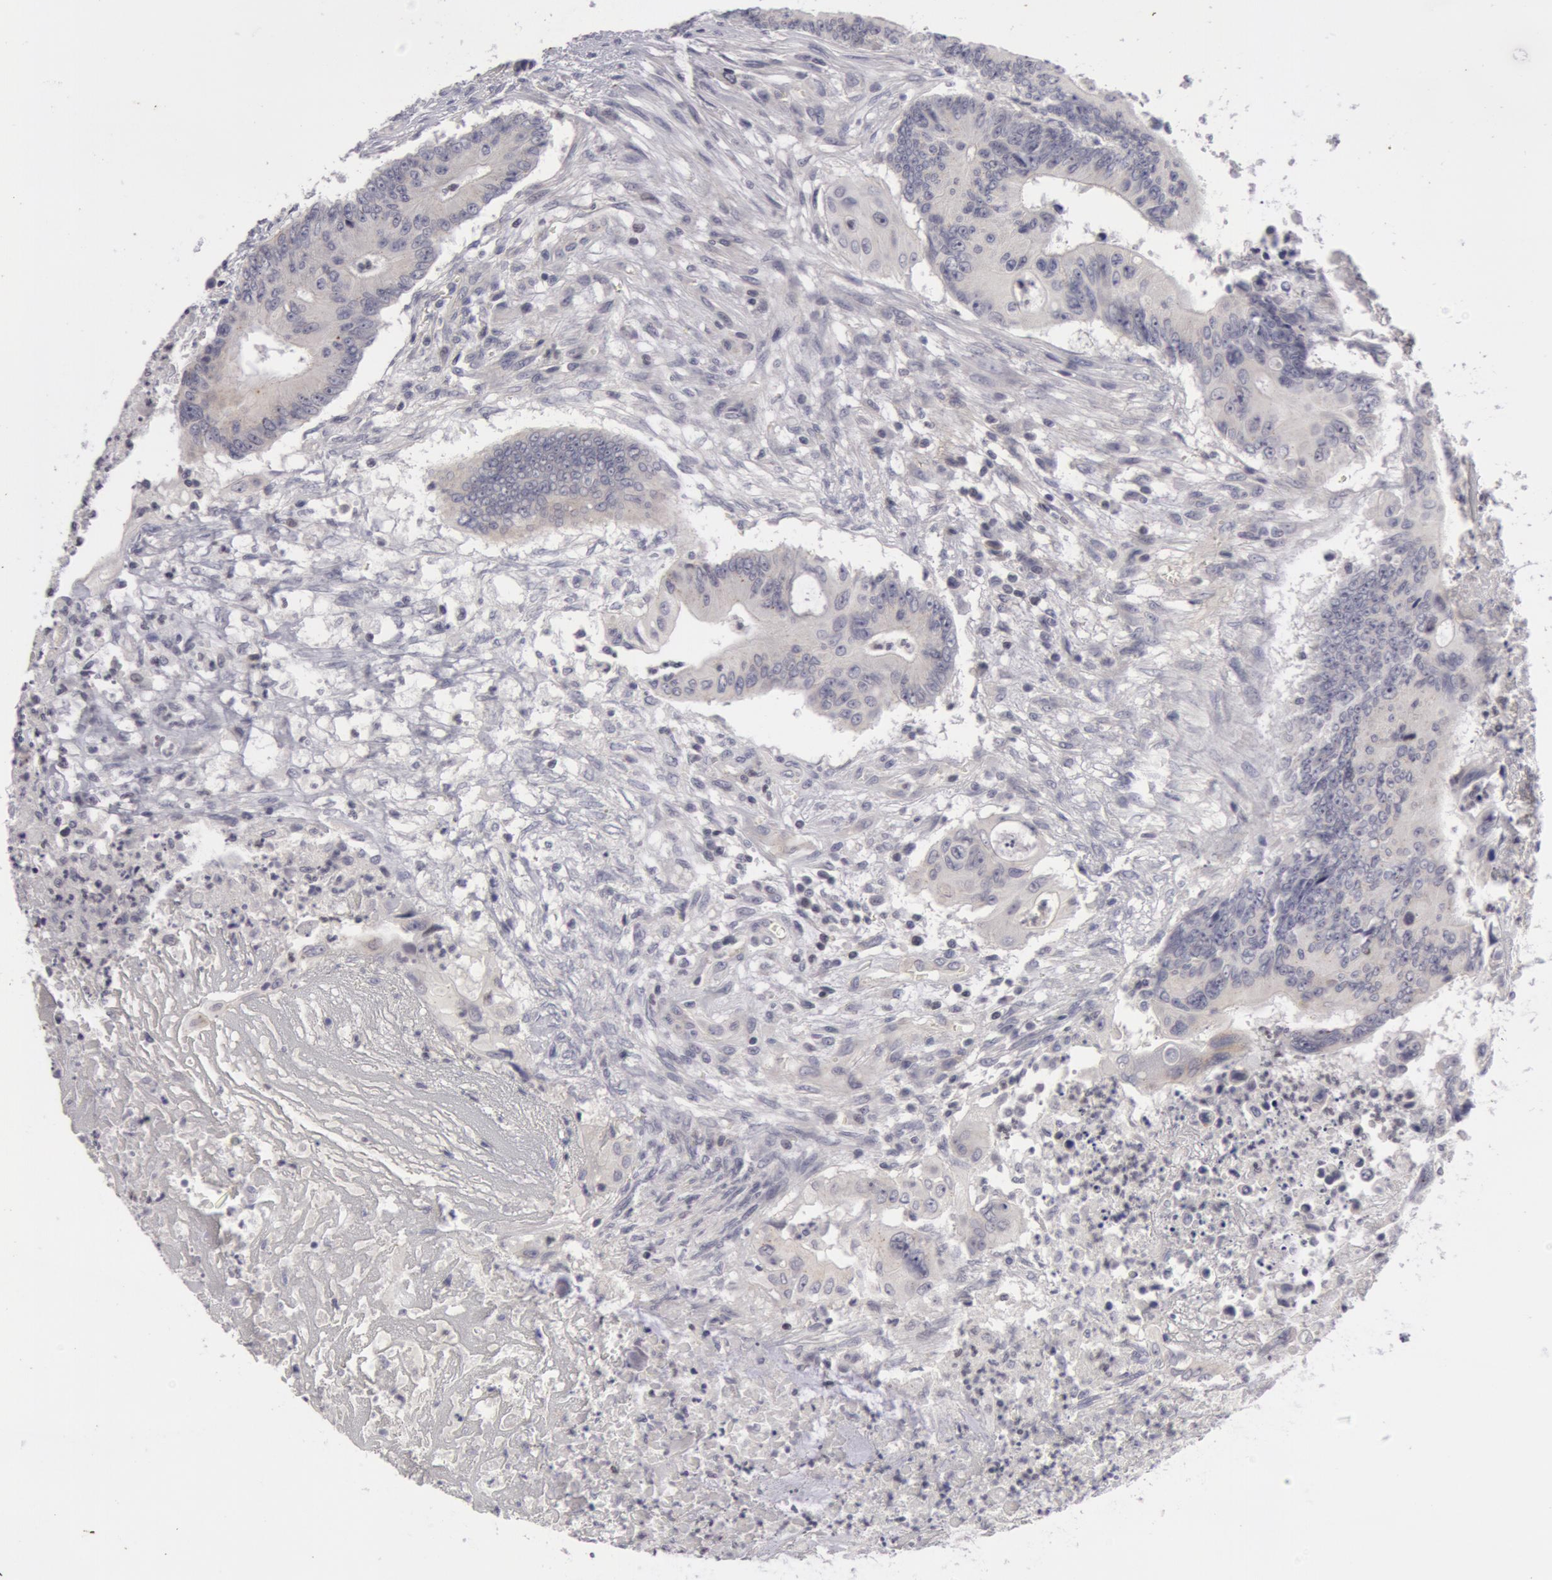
{"staining": {"intensity": "negative", "quantity": "none", "location": "none"}, "tissue": "colorectal cancer", "cell_type": "Tumor cells", "image_type": "cancer", "snomed": [{"axis": "morphology", "description": "Adenocarcinoma, NOS"}, {"axis": "topography", "description": "Colon"}], "caption": "An immunohistochemistry histopathology image of colorectal cancer is shown. There is no staining in tumor cells of colorectal cancer.", "gene": "NLGN4X", "patient": {"sex": "male", "age": 65}}